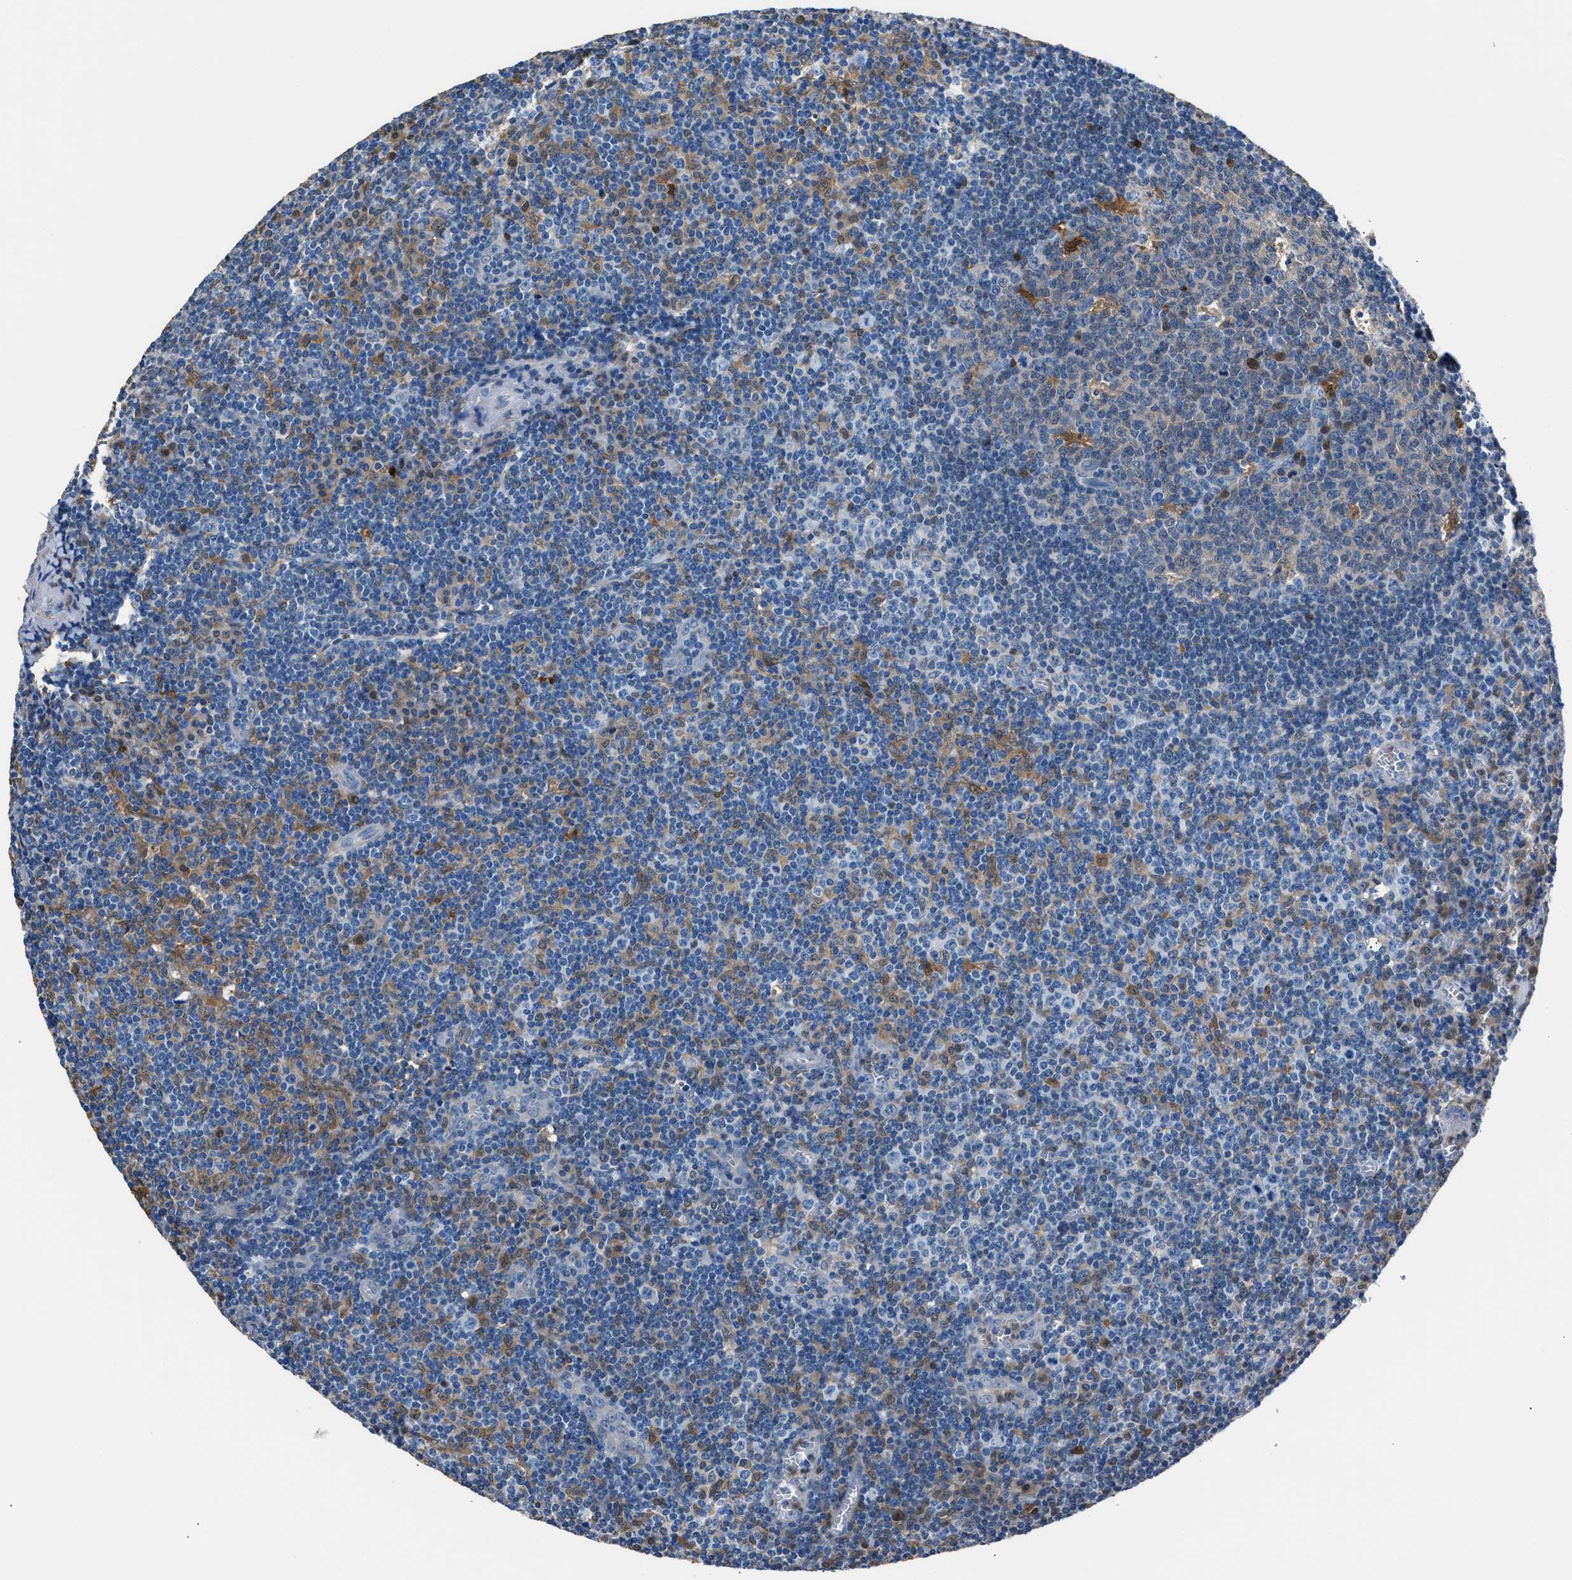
{"staining": {"intensity": "weak", "quantity": "25%-75%", "location": "cytoplasmic/membranous"}, "tissue": "tonsil", "cell_type": "Germinal center cells", "image_type": "normal", "snomed": [{"axis": "morphology", "description": "Normal tissue, NOS"}, {"axis": "topography", "description": "Tonsil"}], "caption": "Tonsil stained with DAB (3,3'-diaminobenzidine) immunohistochemistry demonstrates low levels of weak cytoplasmic/membranous expression in approximately 25%-75% of germinal center cells.", "gene": "GSTP1", "patient": {"sex": "male", "age": 37}}